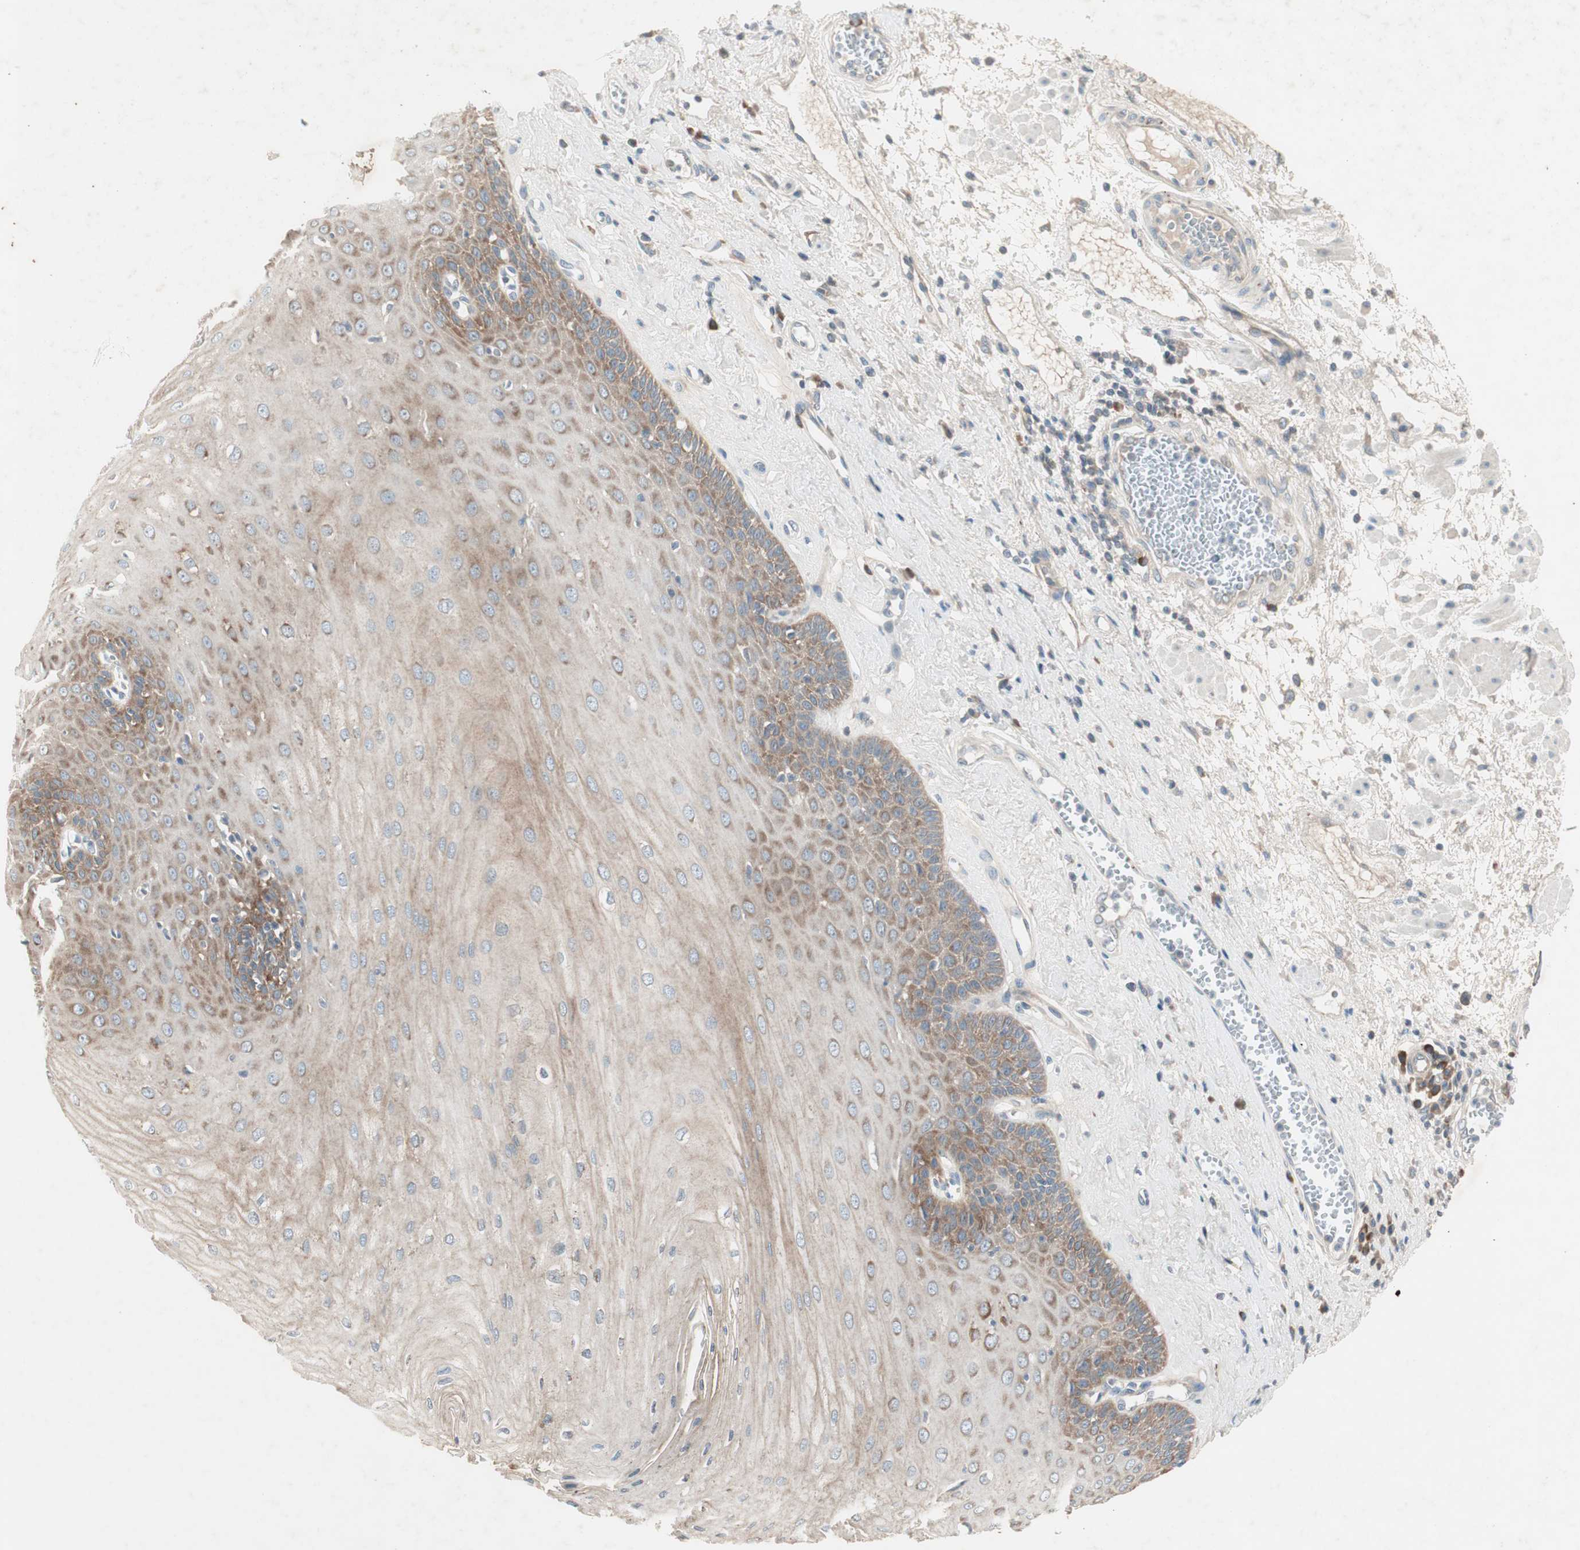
{"staining": {"intensity": "strong", "quantity": ">75%", "location": "cytoplasmic/membranous"}, "tissue": "esophagus", "cell_type": "Squamous epithelial cells", "image_type": "normal", "snomed": [{"axis": "morphology", "description": "Normal tissue, NOS"}, {"axis": "morphology", "description": "Squamous cell carcinoma, NOS"}, {"axis": "topography", "description": "Esophagus"}], "caption": "Immunohistochemical staining of normal human esophagus demonstrates >75% levels of strong cytoplasmic/membranous protein staining in approximately >75% of squamous epithelial cells. The protein of interest is shown in brown color, while the nuclei are stained blue.", "gene": "RPL23", "patient": {"sex": "male", "age": 65}}